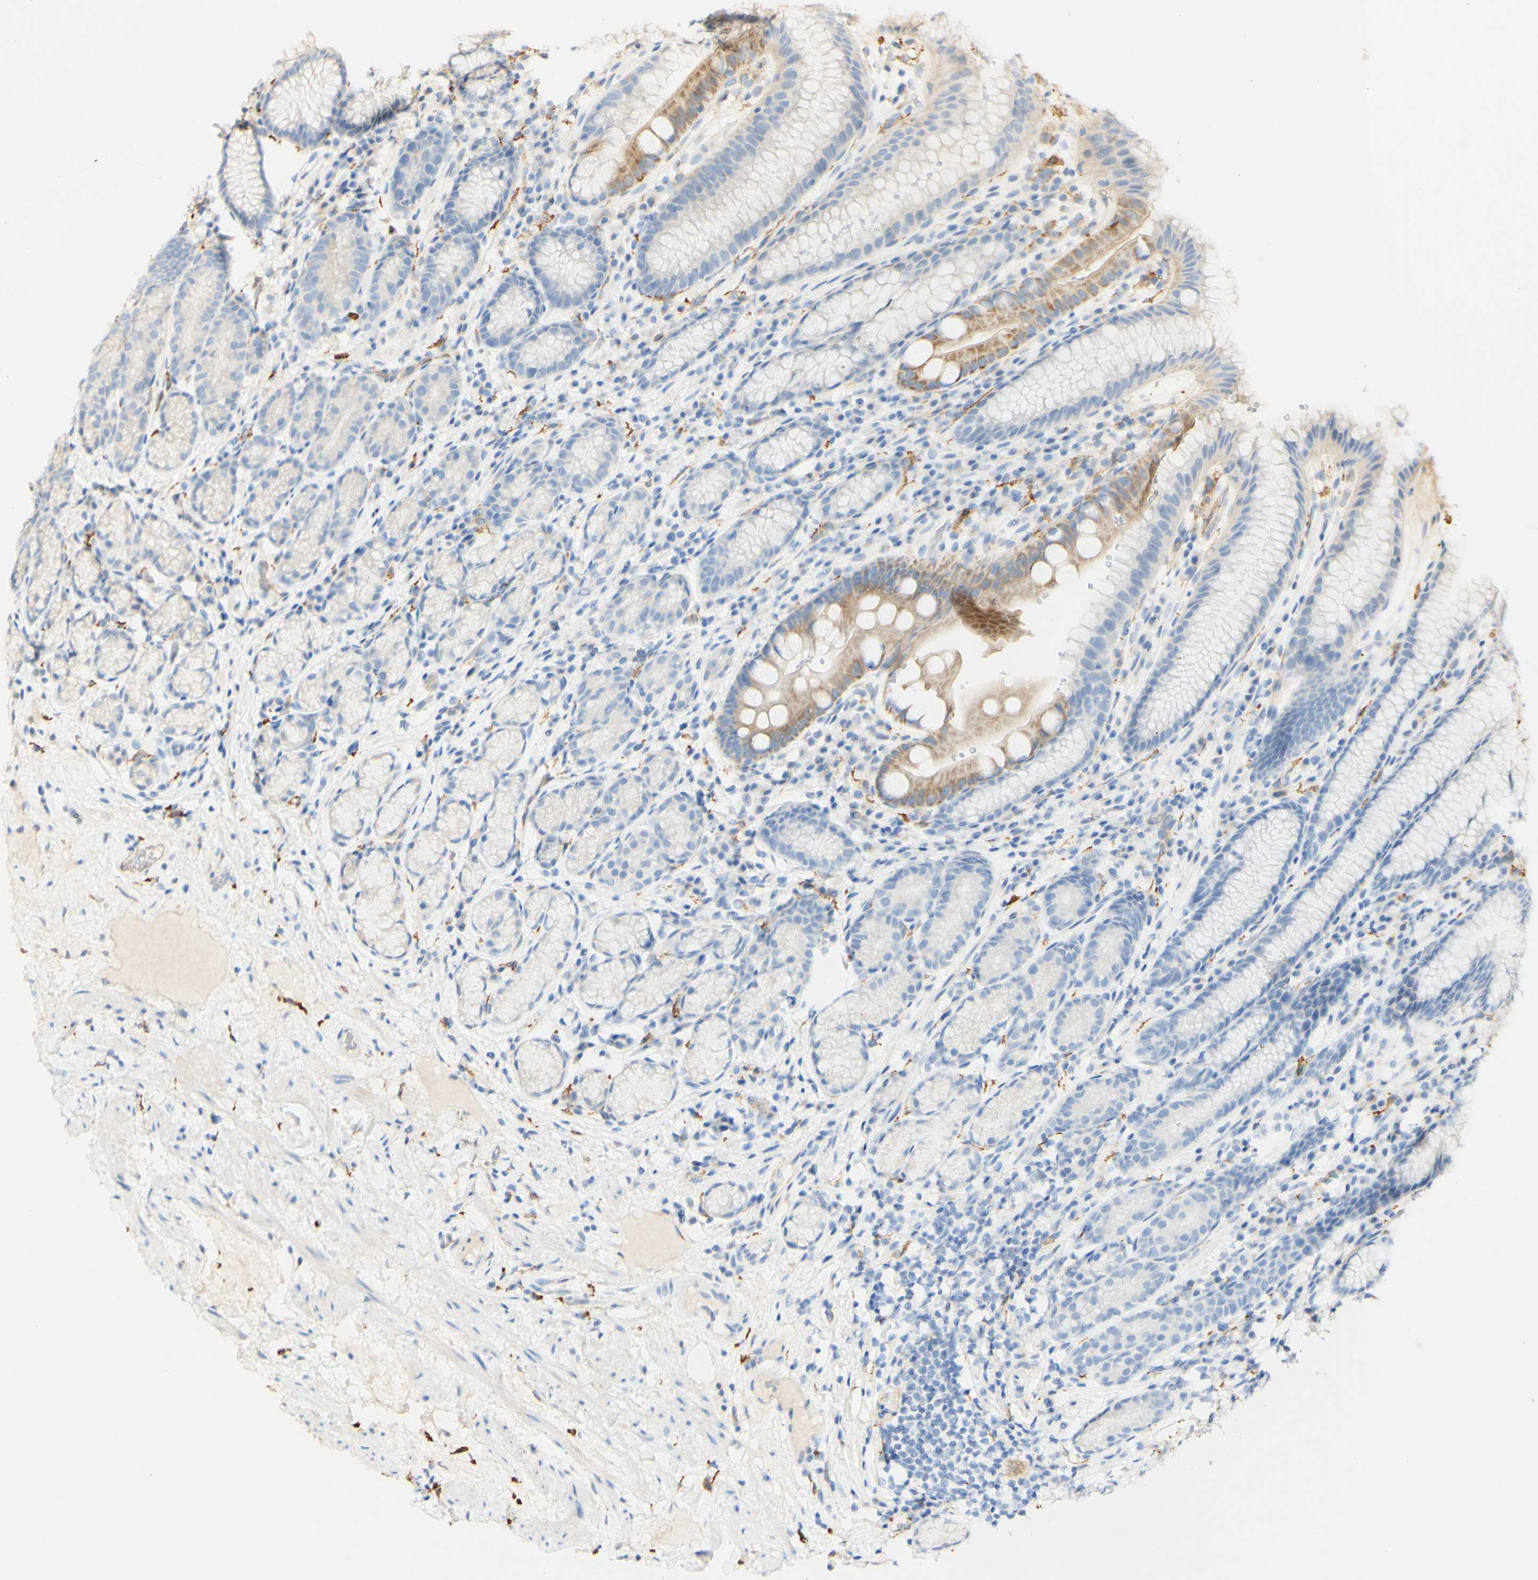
{"staining": {"intensity": "moderate", "quantity": "<25%", "location": "cytoplasmic/membranous"}, "tissue": "stomach", "cell_type": "Glandular cells", "image_type": "normal", "snomed": [{"axis": "morphology", "description": "Normal tissue, NOS"}, {"axis": "topography", "description": "Stomach, lower"}], "caption": "About <25% of glandular cells in unremarkable stomach show moderate cytoplasmic/membranous protein staining as visualized by brown immunohistochemical staining.", "gene": "FCGRT", "patient": {"sex": "male", "age": 52}}